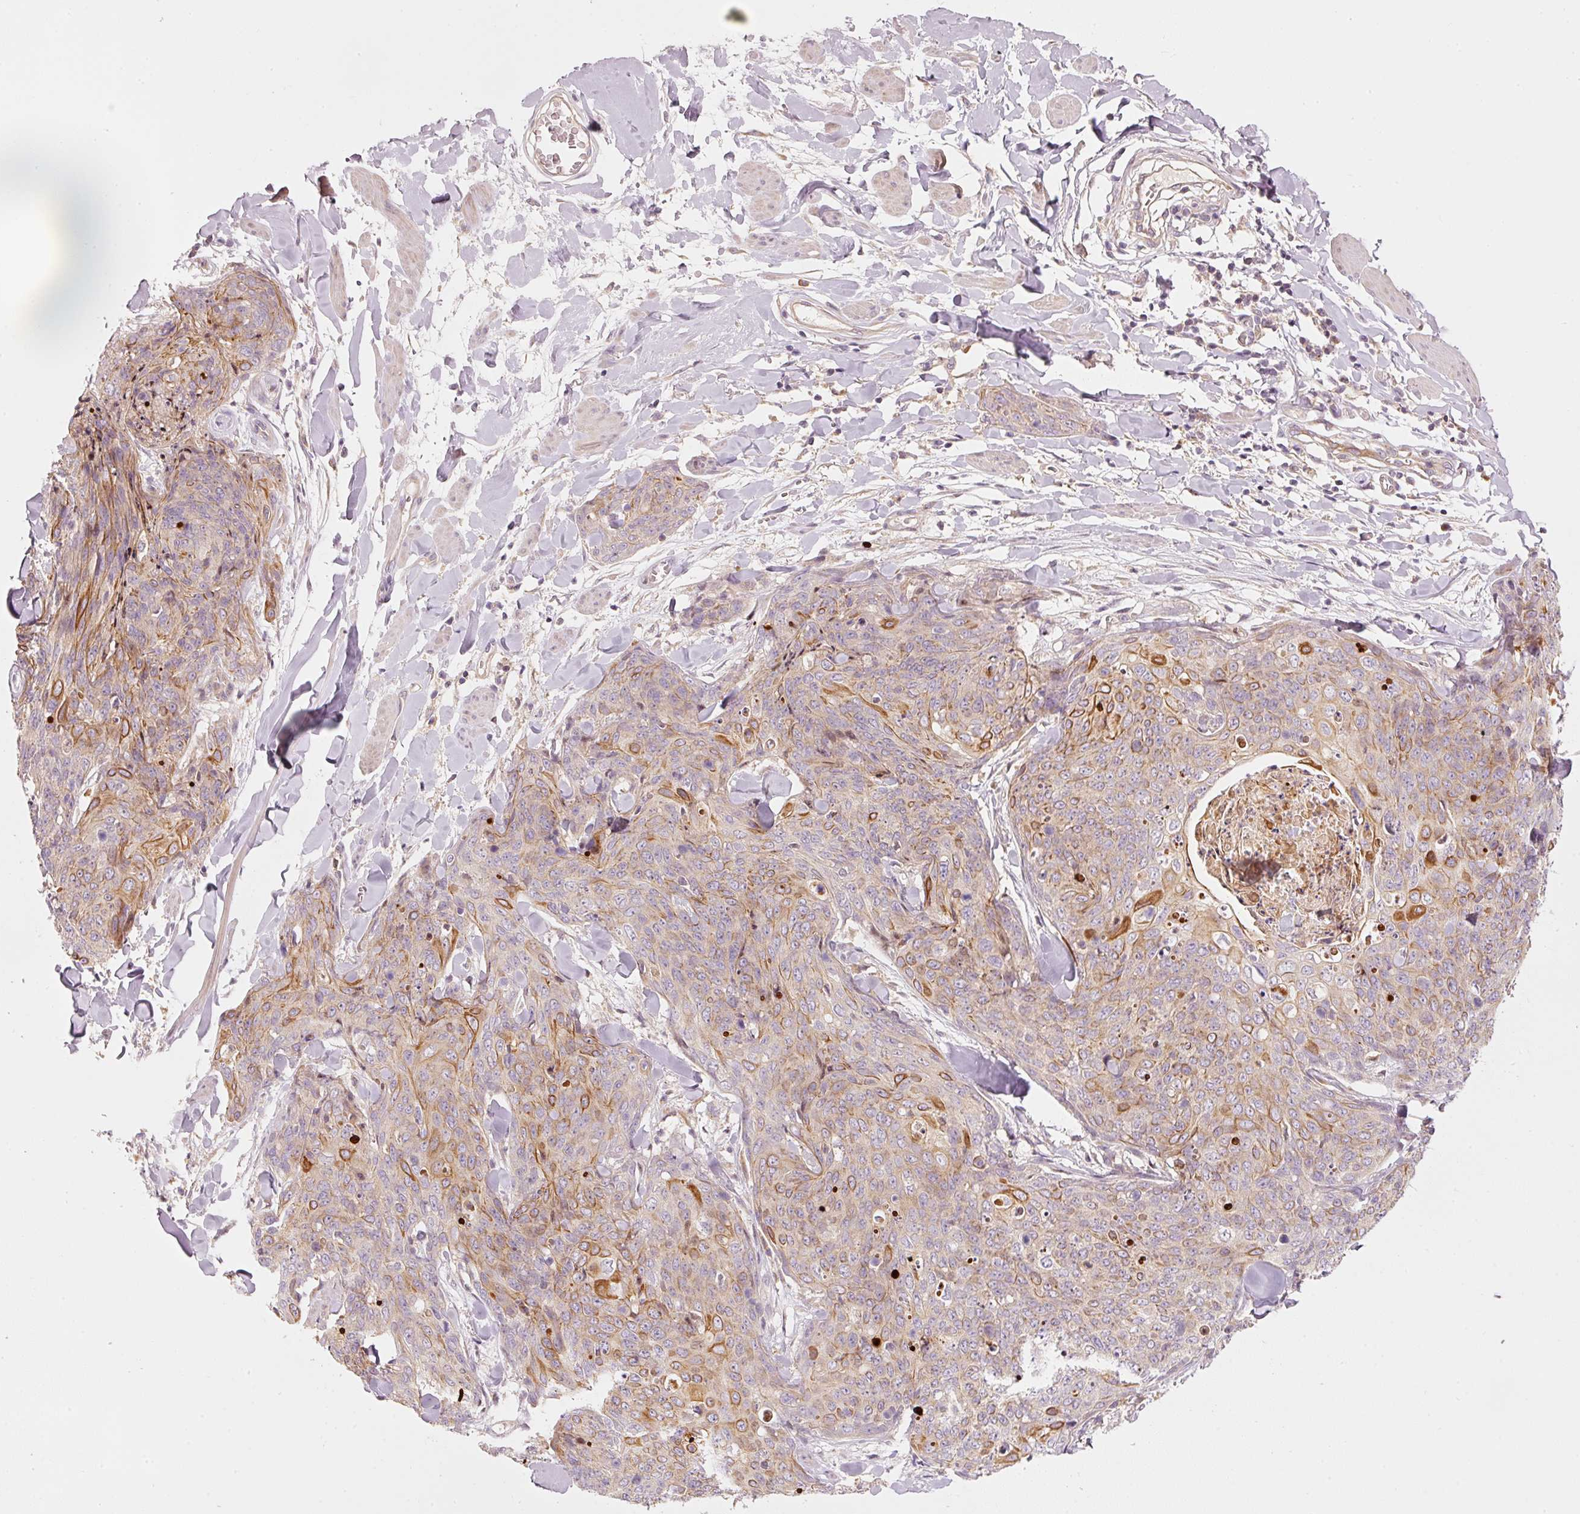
{"staining": {"intensity": "moderate", "quantity": "25%-75%", "location": "cytoplasmic/membranous"}, "tissue": "skin cancer", "cell_type": "Tumor cells", "image_type": "cancer", "snomed": [{"axis": "morphology", "description": "Squamous cell carcinoma, NOS"}, {"axis": "topography", "description": "Skin"}, {"axis": "topography", "description": "Vulva"}], "caption": "A brown stain shows moderate cytoplasmic/membranous staining of a protein in skin cancer tumor cells.", "gene": "MAP10", "patient": {"sex": "female", "age": 85}}